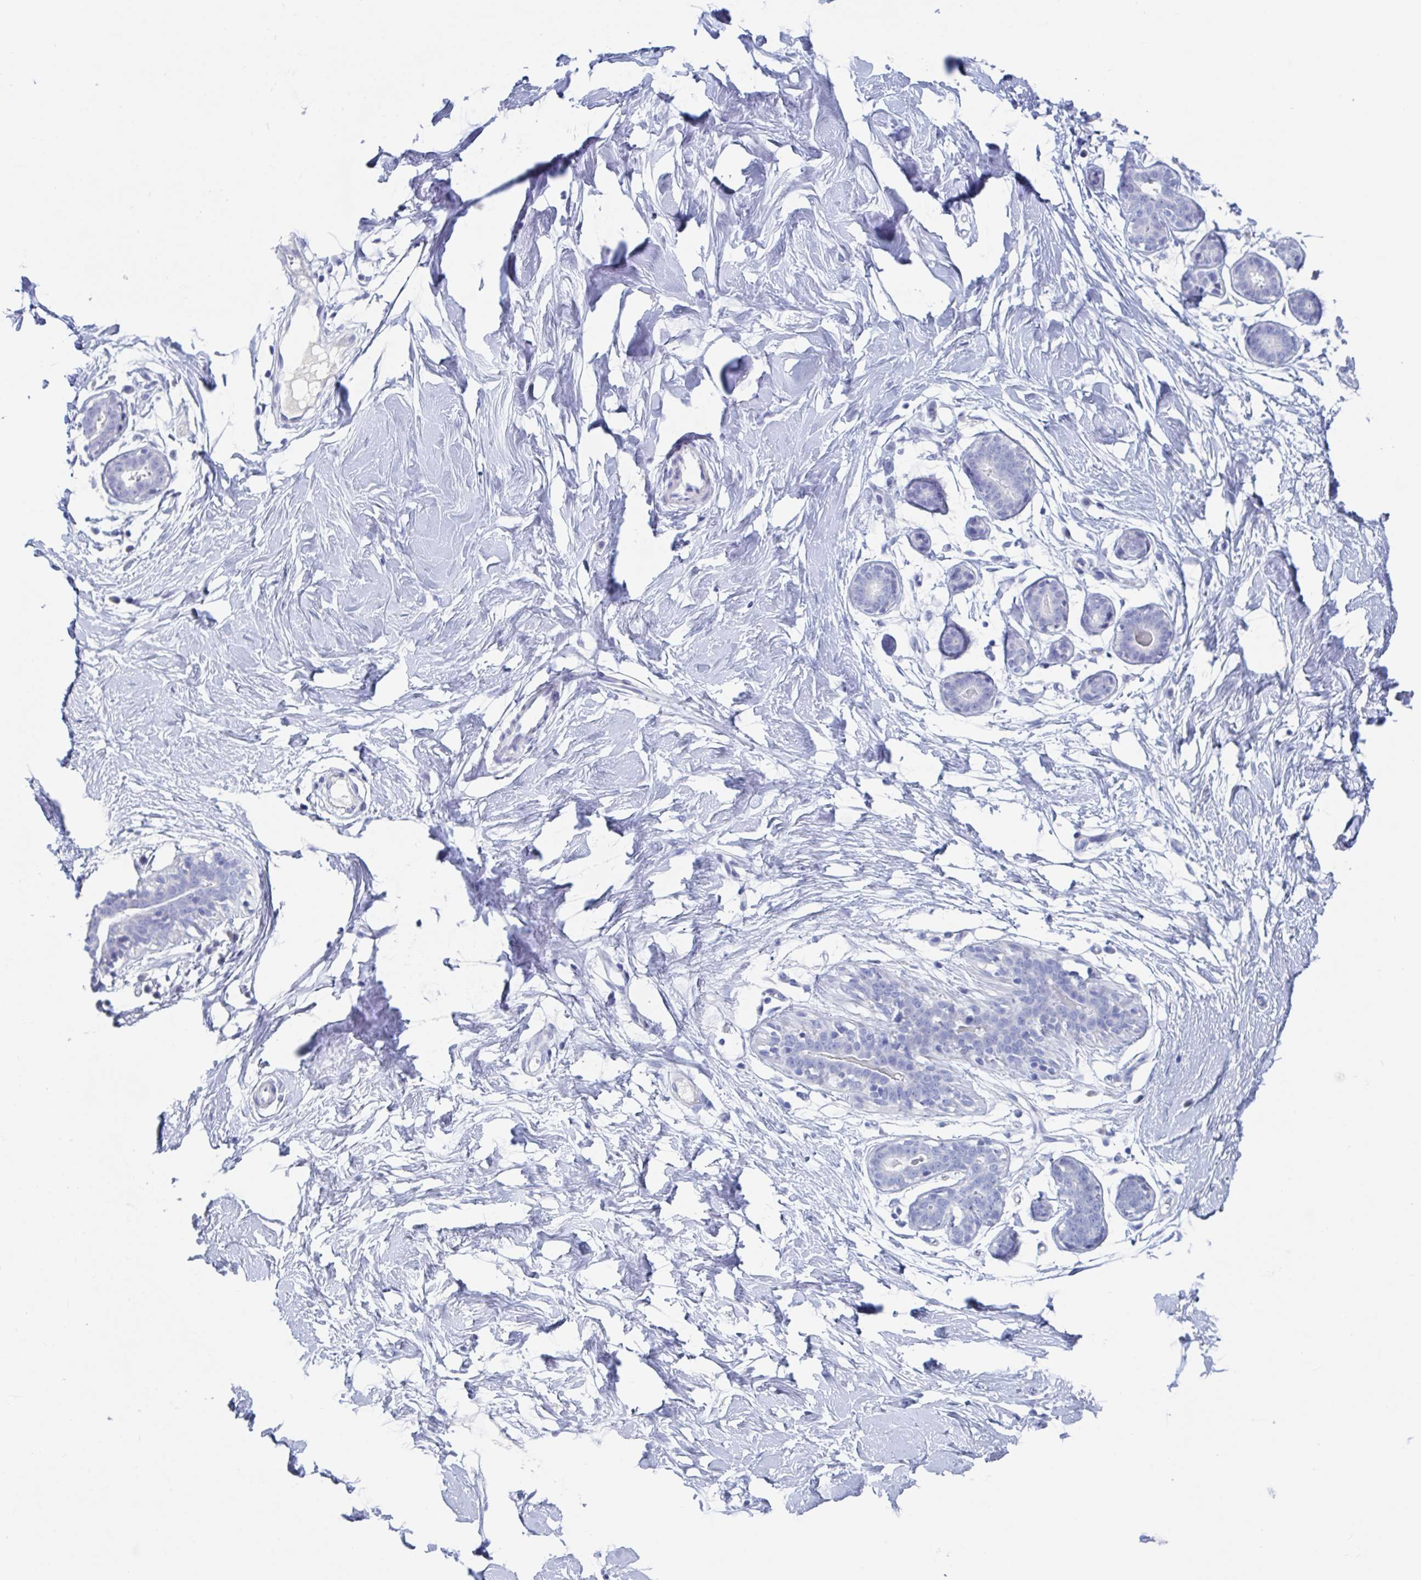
{"staining": {"intensity": "negative", "quantity": "none", "location": "none"}, "tissue": "breast", "cell_type": "Adipocytes", "image_type": "normal", "snomed": [{"axis": "morphology", "description": "Normal tissue, NOS"}, {"axis": "topography", "description": "Breast"}], "caption": "This histopathology image is of unremarkable breast stained with immunohistochemistry to label a protein in brown with the nuclei are counter-stained blue. There is no staining in adipocytes. (IHC, brightfield microscopy, high magnification).", "gene": "DPEP3", "patient": {"sex": "female", "age": 27}}